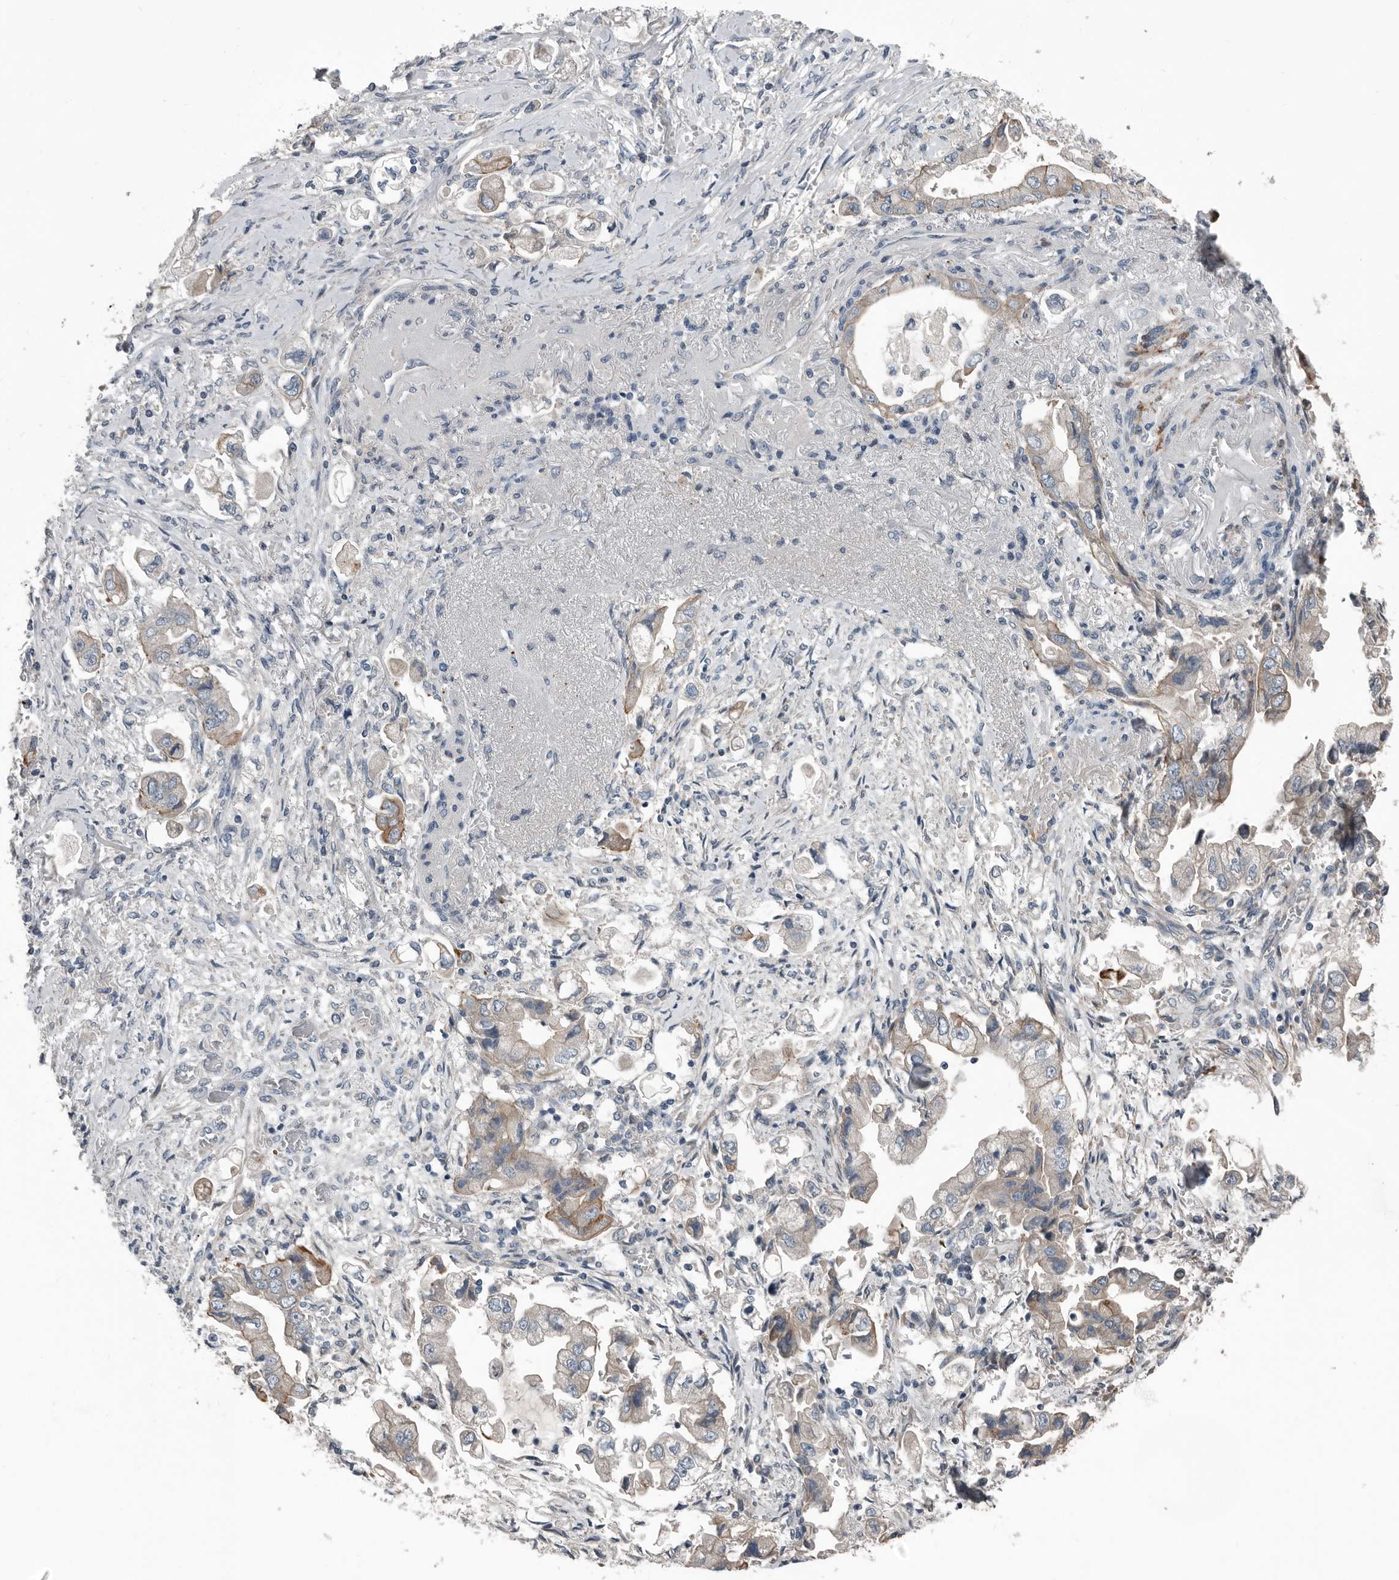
{"staining": {"intensity": "weak", "quantity": "25%-75%", "location": "cytoplasmic/membranous"}, "tissue": "stomach cancer", "cell_type": "Tumor cells", "image_type": "cancer", "snomed": [{"axis": "morphology", "description": "Adenocarcinoma, NOS"}, {"axis": "topography", "description": "Stomach"}], "caption": "High-power microscopy captured an immunohistochemistry image of adenocarcinoma (stomach), revealing weak cytoplasmic/membranous expression in approximately 25%-75% of tumor cells. The protein is shown in brown color, while the nuclei are stained blue.", "gene": "DPY19L4", "patient": {"sex": "male", "age": 62}}